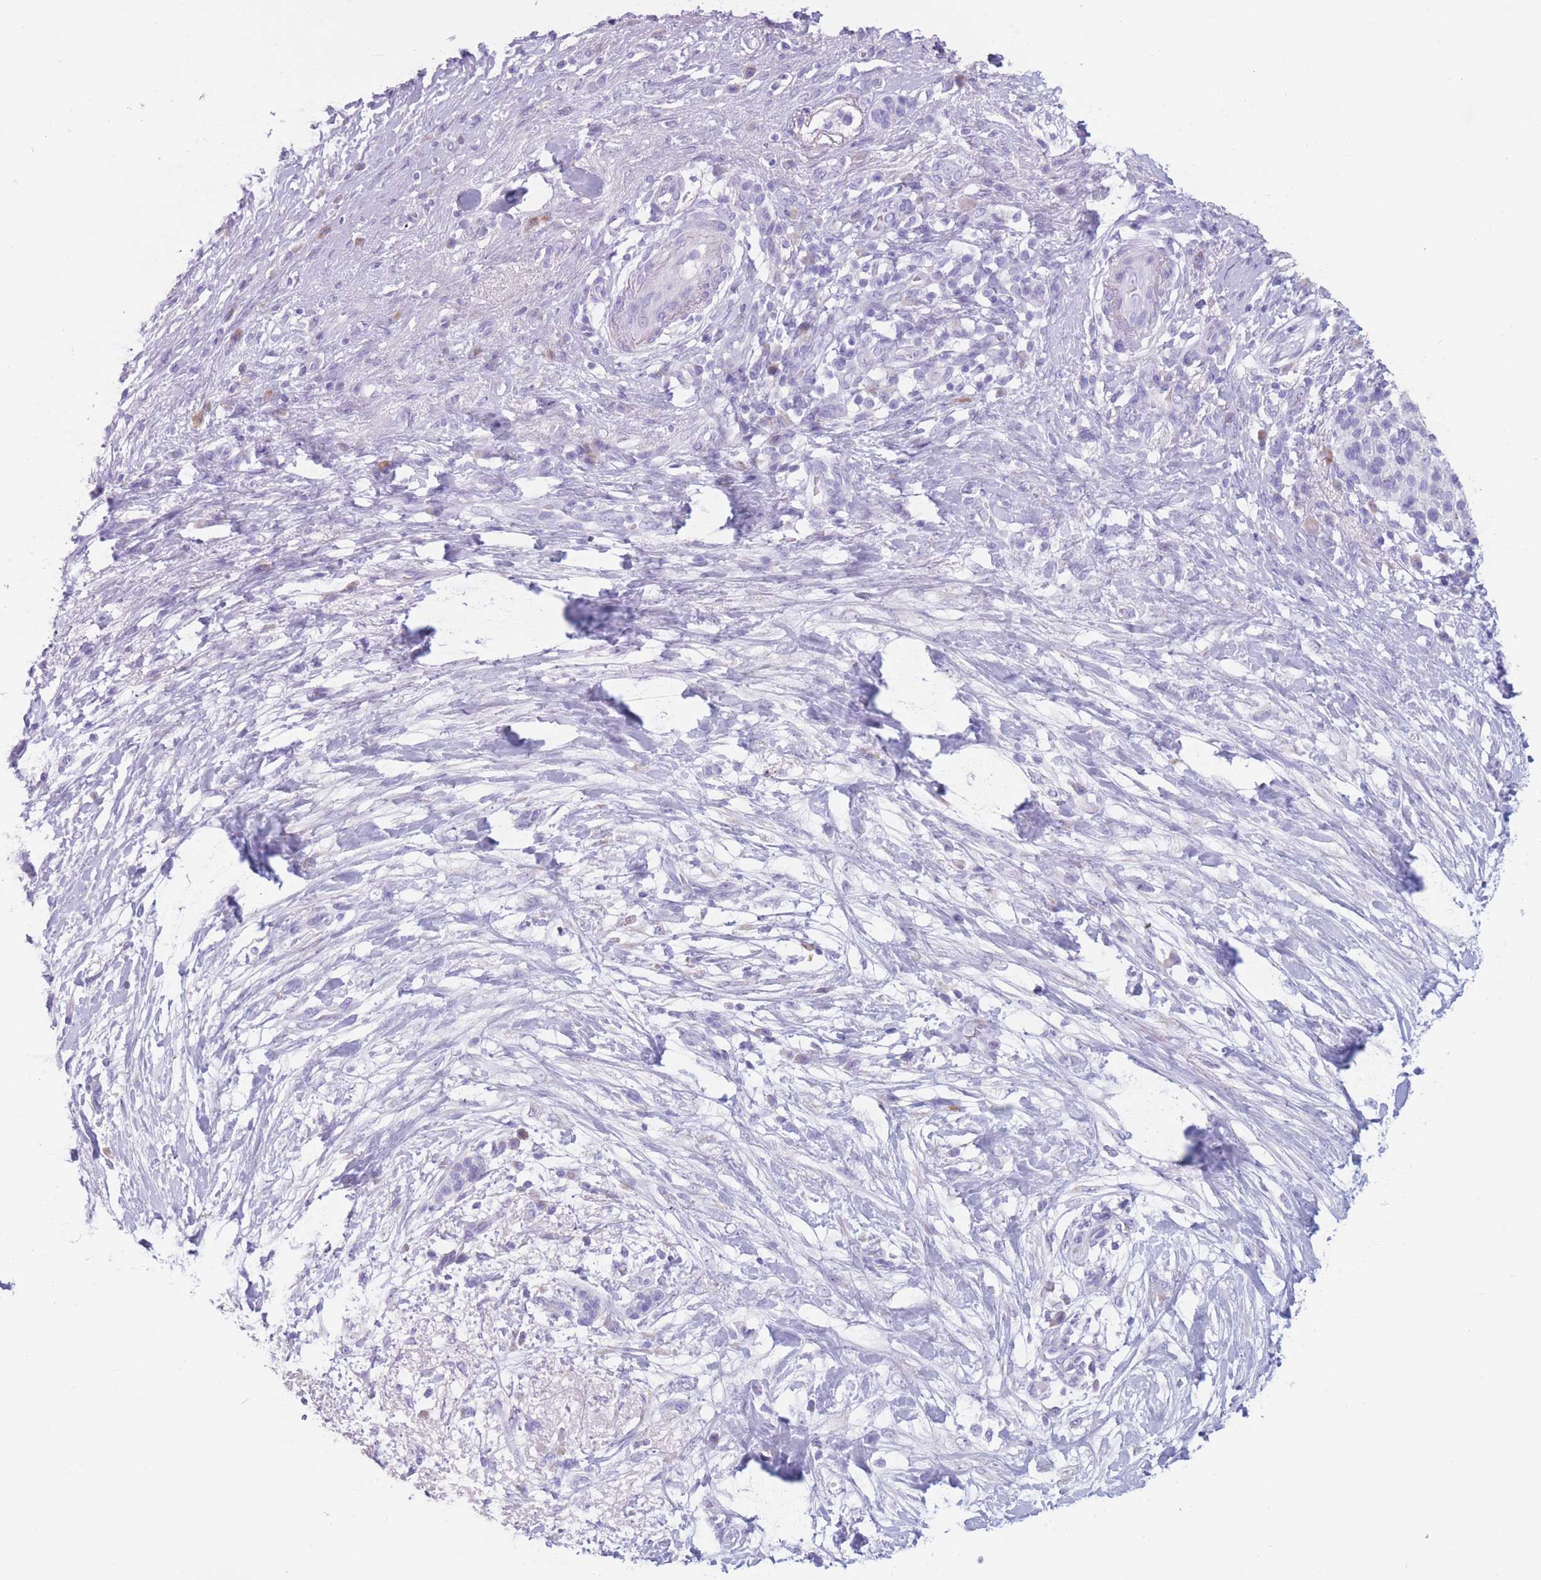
{"staining": {"intensity": "negative", "quantity": "none", "location": "none"}, "tissue": "pancreatic cancer", "cell_type": "Tumor cells", "image_type": "cancer", "snomed": [{"axis": "morphology", "description": "Adenocarcinoma, NOS"}, {"axis": "topography", "description": "Pancreas"}], "caption": "Pancreatic cancer (adenocarcinoma) stained for a protein using IHC displays no staining tumor cells.", "gene": "COL27A1", "patient": {"sex": "female", "age": 72}}